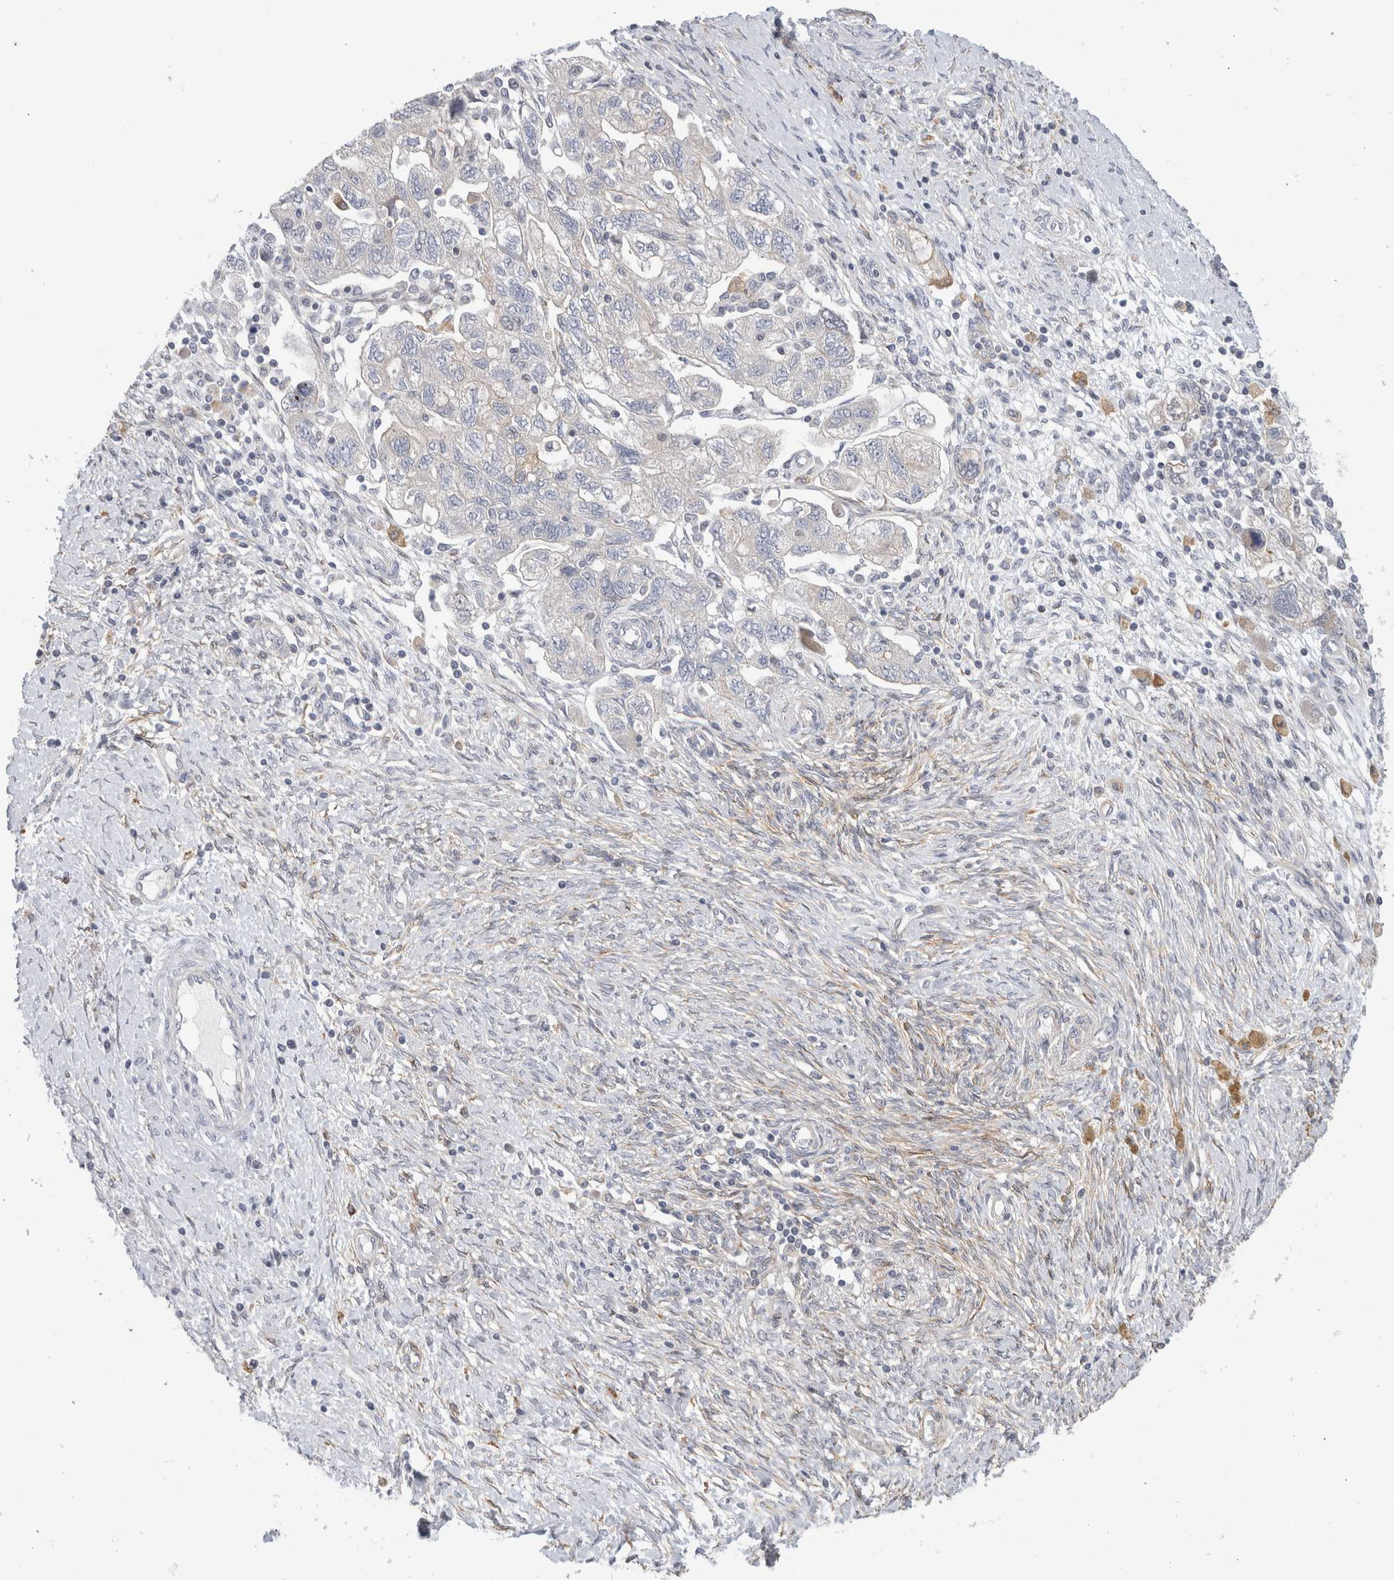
{"staining": {"intensity": "negative", "quantity": "none", "location": "none"}, "tissue": "ovarian cancer", "cell_type": "Tumor cells", "image_type": "cancer", "snomed": [{"axis": "morphology", "description": "Carcinoma, NOS"}, {"axis": "morphology", "description": "Cystadenocarcinoma, serous, NOS"}, {"axis": "topography", "description": "Ovary"}], "caption": "Ovarian cancer (carcinoma) stained for a protein using immunohistochemistry demonstrates no staining tumor cells.", "gene": "SYTL5", "patient": {"sex": "female", "age": 69}}